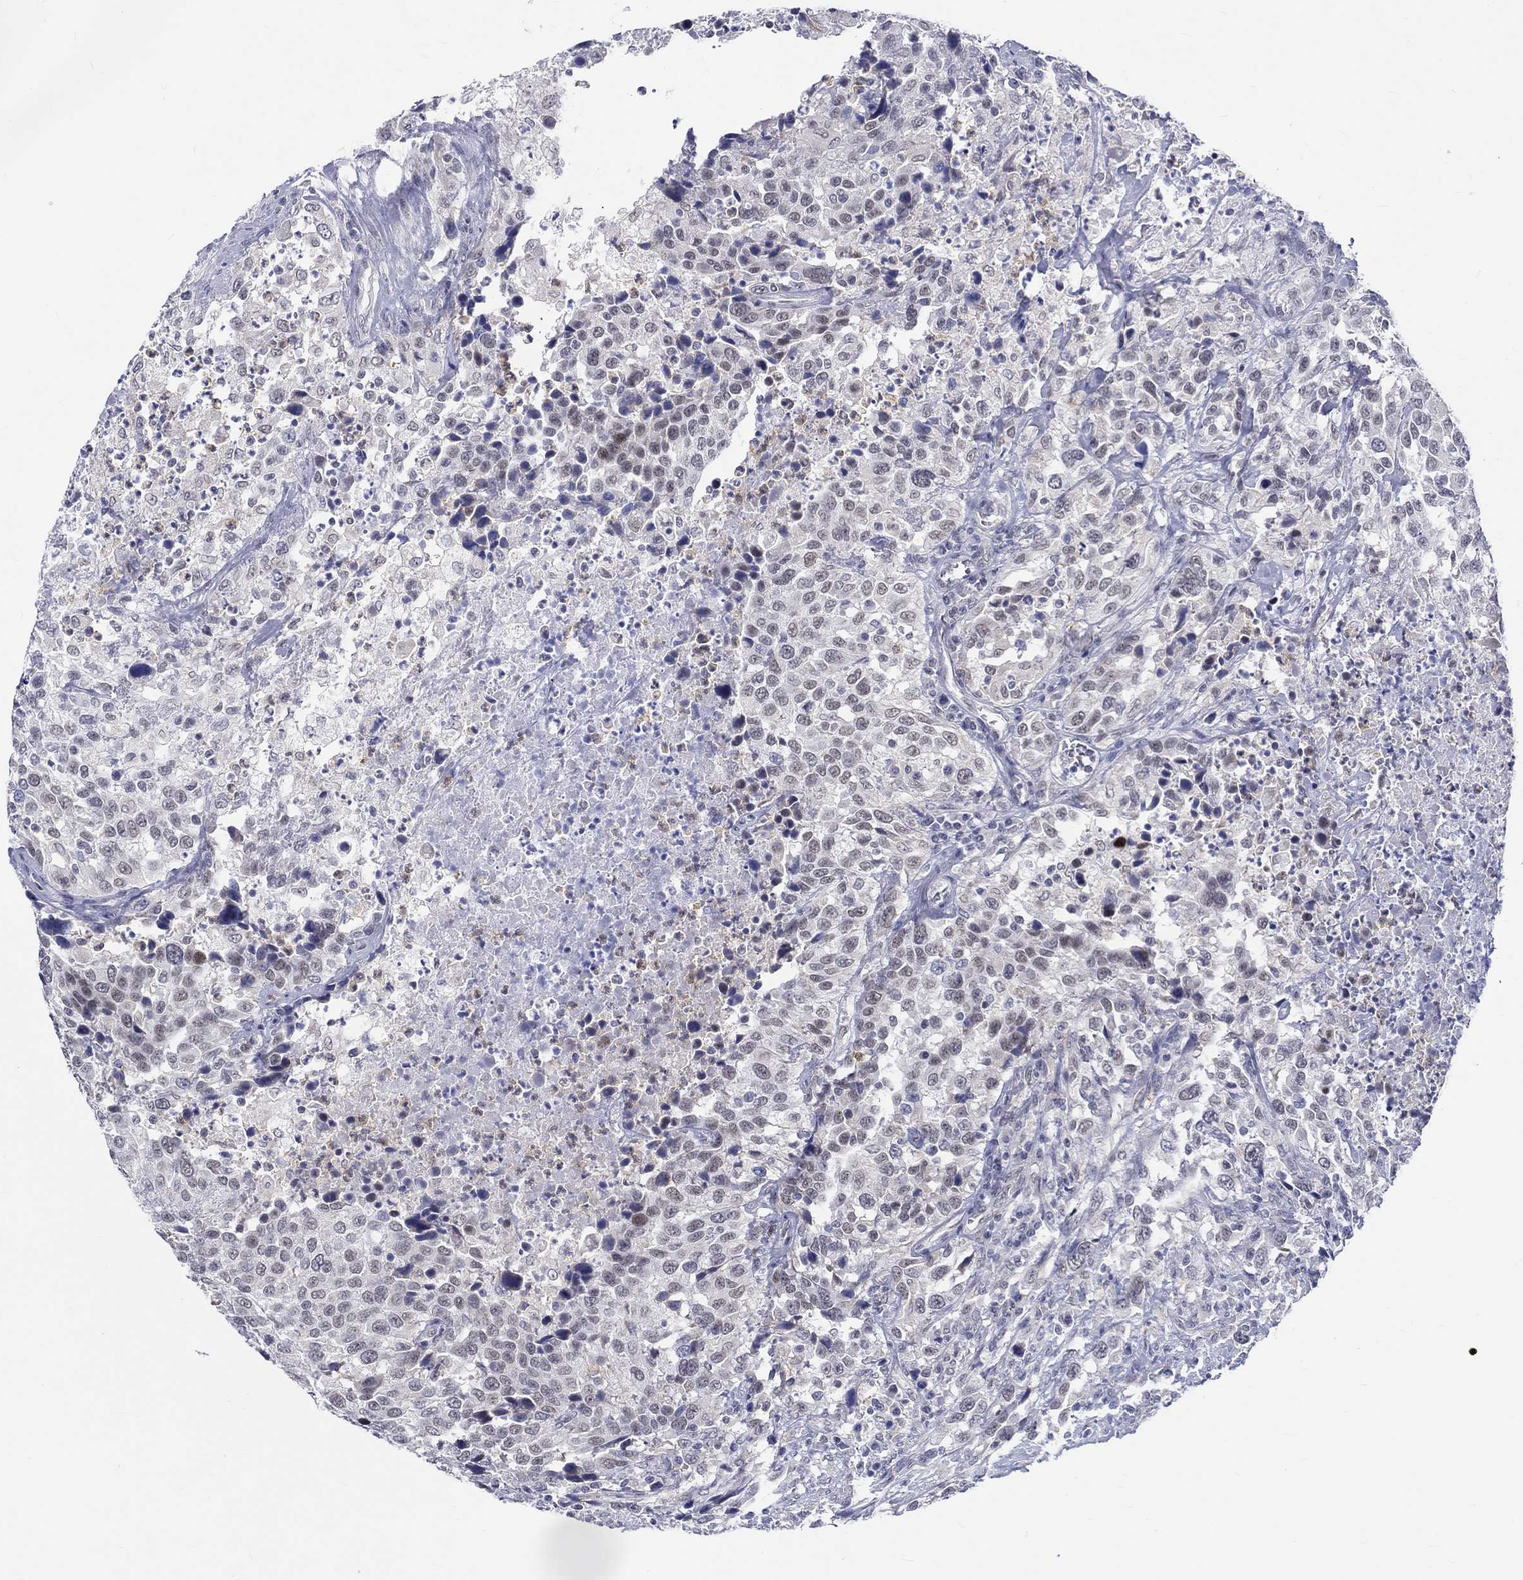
{"staining": {"intensity": "weak", "quantity": "<25%", "location": "nuclear"}, "tissue": "urothelial cancer", "cell_type": "Tumor cells", "image_type": "cancer", "snomed": [{"axis": "morphology", "description": "Urothelial carcinoma, NOS"}, {"axis": "morphology", "description": "Urothelial carcinoma, High grade"}, {"axis": "topography", "description": "Urinary bladder"}], "caption": "IHC of transitional cell carcinoma displays no staining in tumor cells.", "gene": "ST6GALNAC1", "patient": {"sex": "female", "age": 64}}